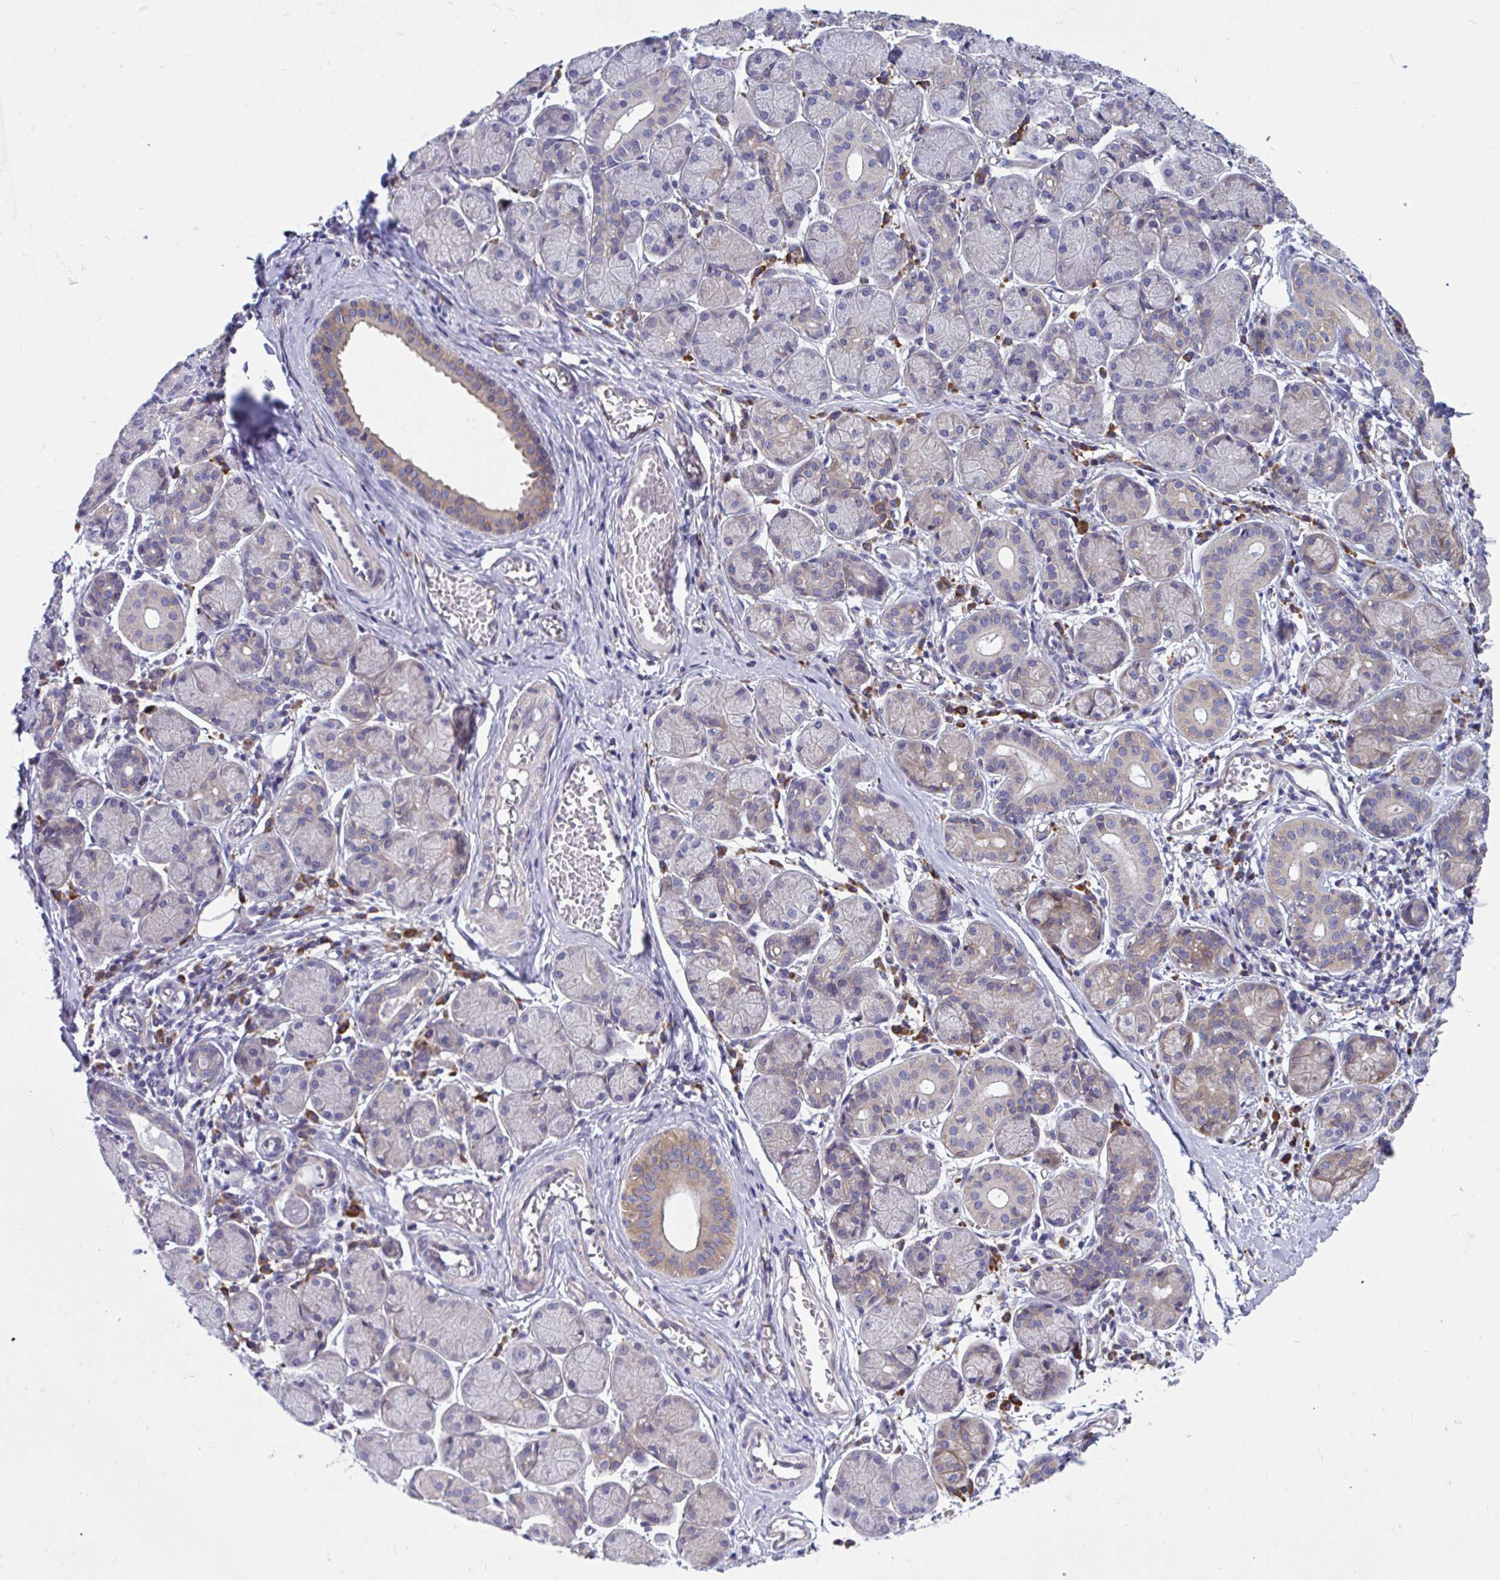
{"staining": {"intensity": "weak", "quantity": "25%-75%", "location": "cytoplasmic/membranous"}, "tissue": "salivary gland", "cell_type": "Glandular cells", "image_type": "normal", "snomed": [{"axis": "morphology", "description": "Normal tissue, NOS"}, {"axis": "topography", "description": "Salivary gland"}], "caption": "Immunohistochemical staining of unremarkable human salivary gland reveals 25%-75% levels of weak cytoplasmic/membranous protein positivity in about 25%-75% of glandular cells.", "gene": "WBP1", "patient": {"sex": "female", "age": 24}}